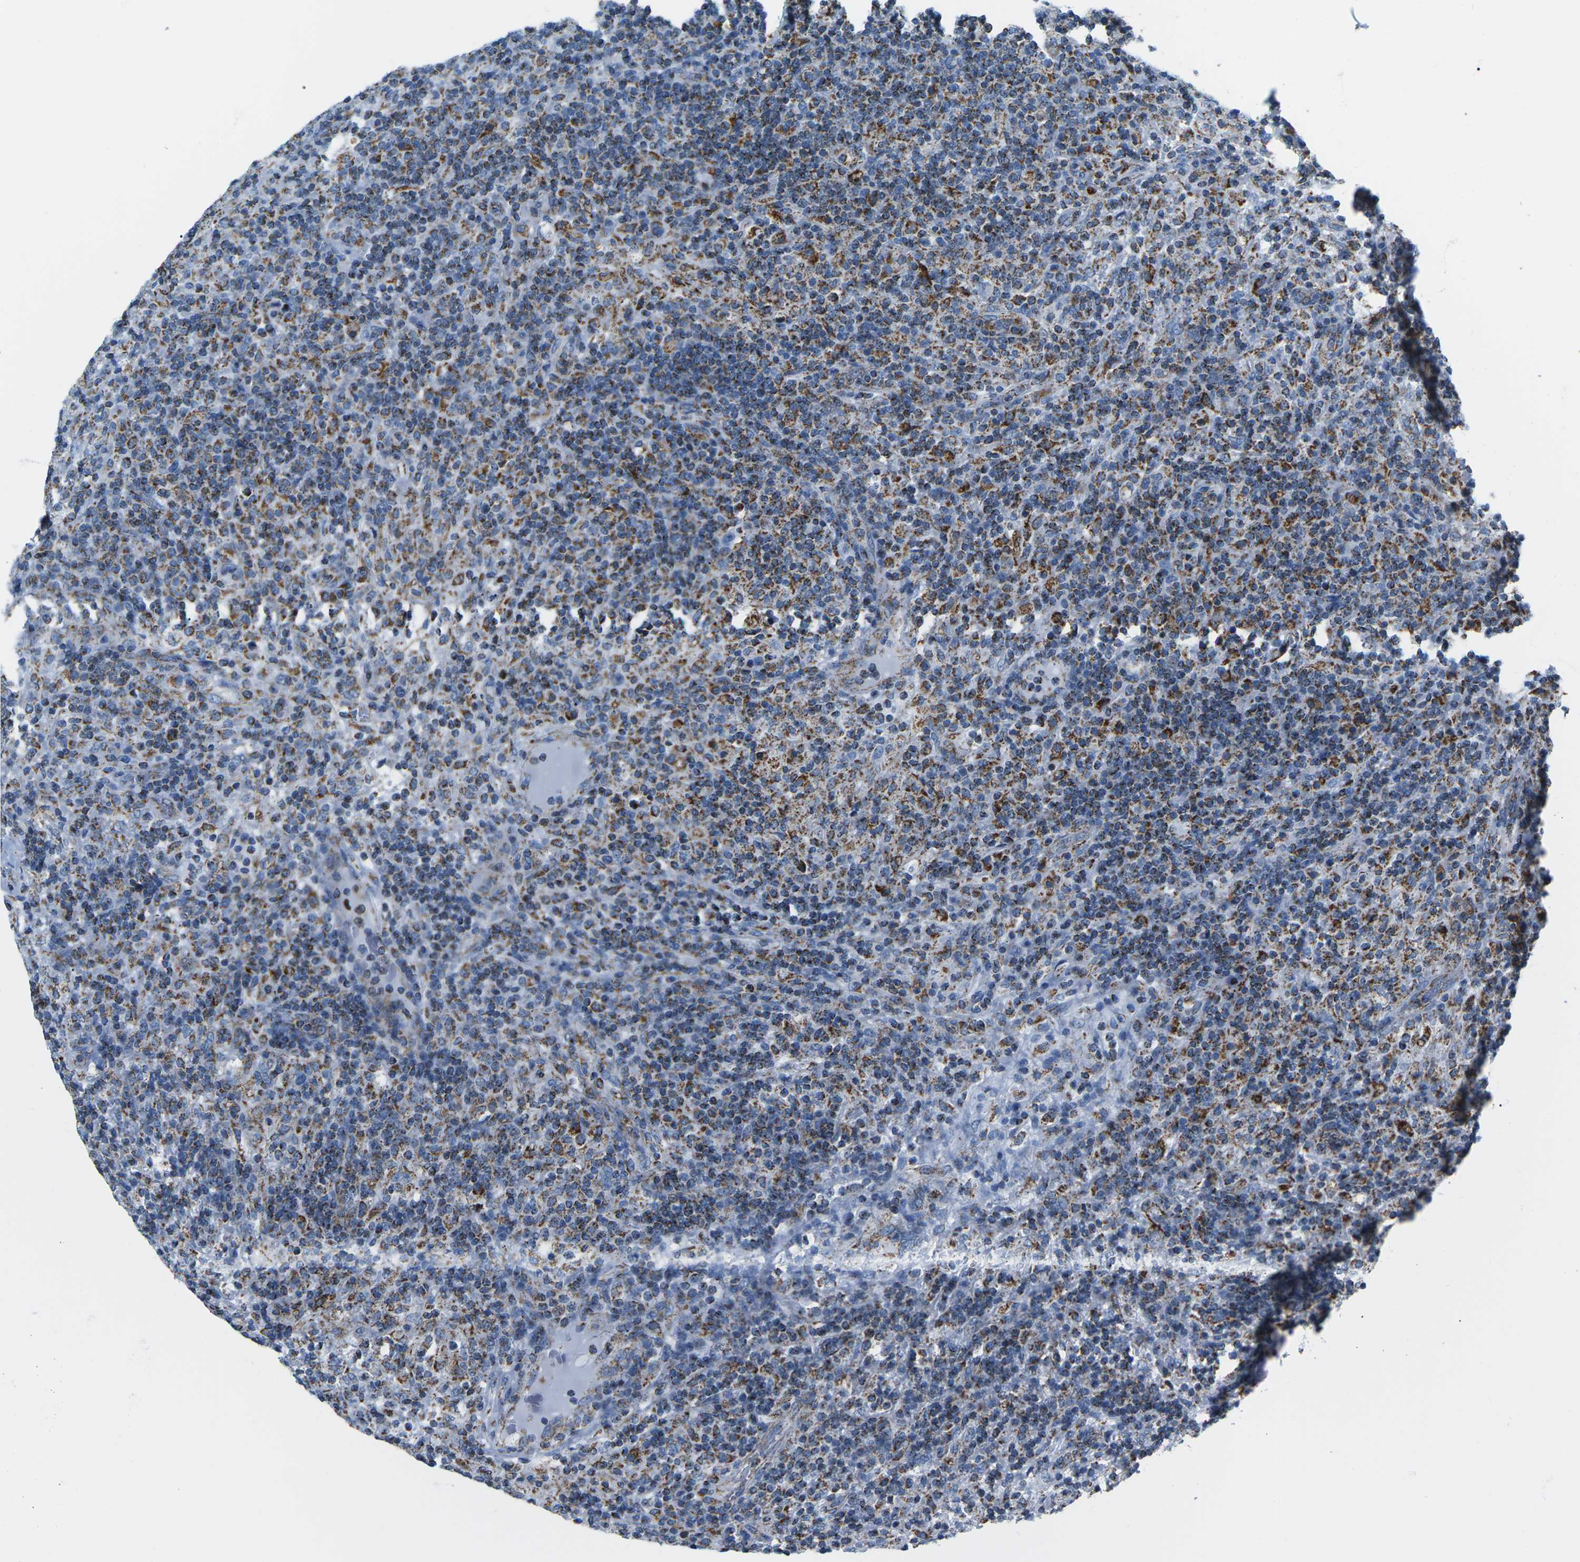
{"staining": {"intensity": "negative", "quantity": "none", "location": "none"}, "tissue": "lymphoma", "cell_type": "Tumor cells", "image_type": "cancer", "snomed": [{"axis": "morphology", "description": "Hodgkin's disease, NOS"}, {"axis": "topography", "description": "Lymph node"}], "caption": "Human Hodgkin's disease stained for a protein using immunohistochemistry (IHC) displays no expression in tumor cells.", "gene": "COX6C", "patient": {"sex": "male", "age": 70}}